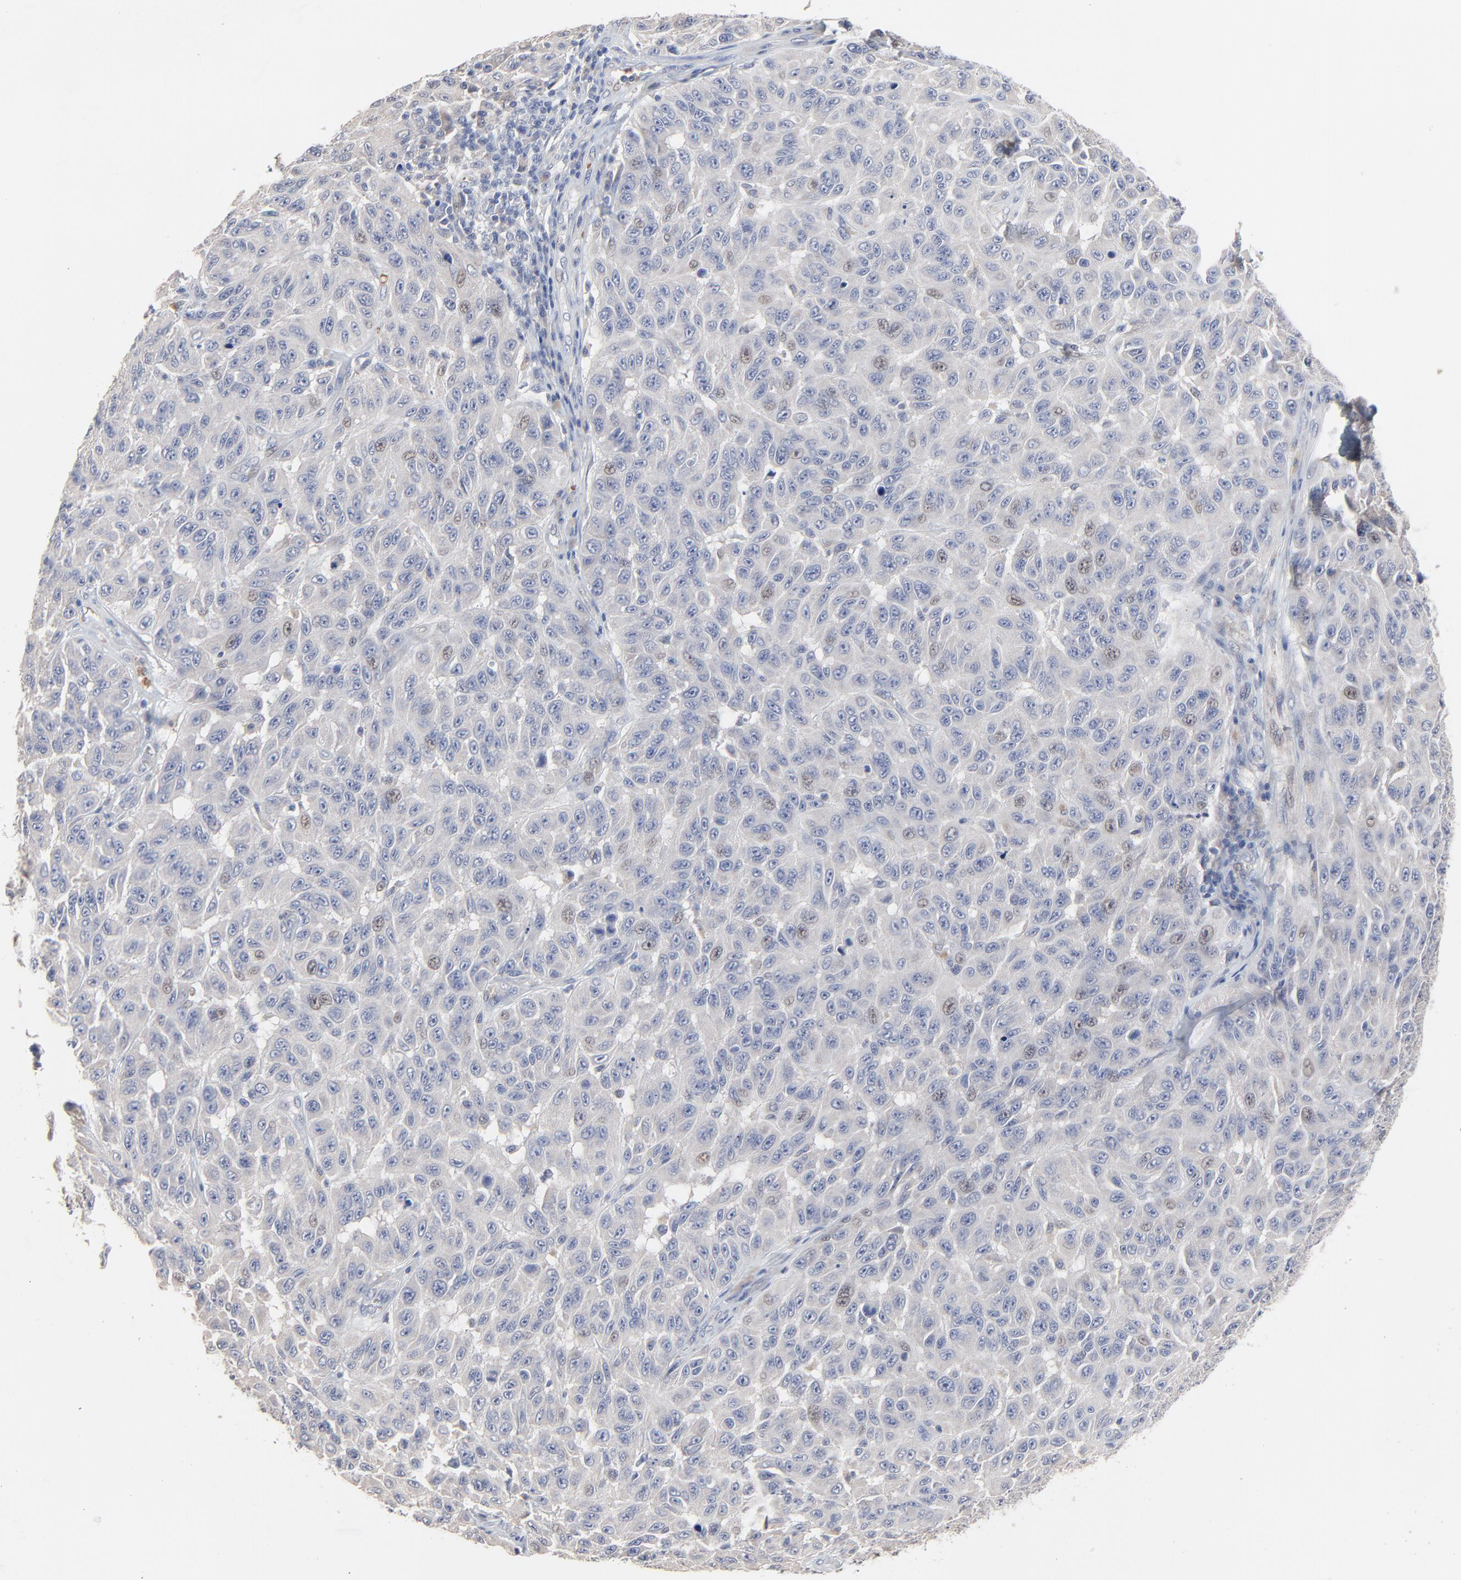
{"staining": {"intensity": "weak", "quantity": "<25%", "location": "nuclear"}, "tissue": "melanoma", "cell_type": "Tumor cells", "image_type": "cancer", "snomed": [{"axis": "morphology", "description": "Malignant melanoma, NOS"}, {"axis": "topography", "description": "Skin"}], "caption": "This is a micrograph of immunohistochemistry staining of melanoma, which shows no expression in tumor cells. (DAB IHC, high magnification).", "gene": "FANCB", "patient": {"sex": "male", "age": 30}}